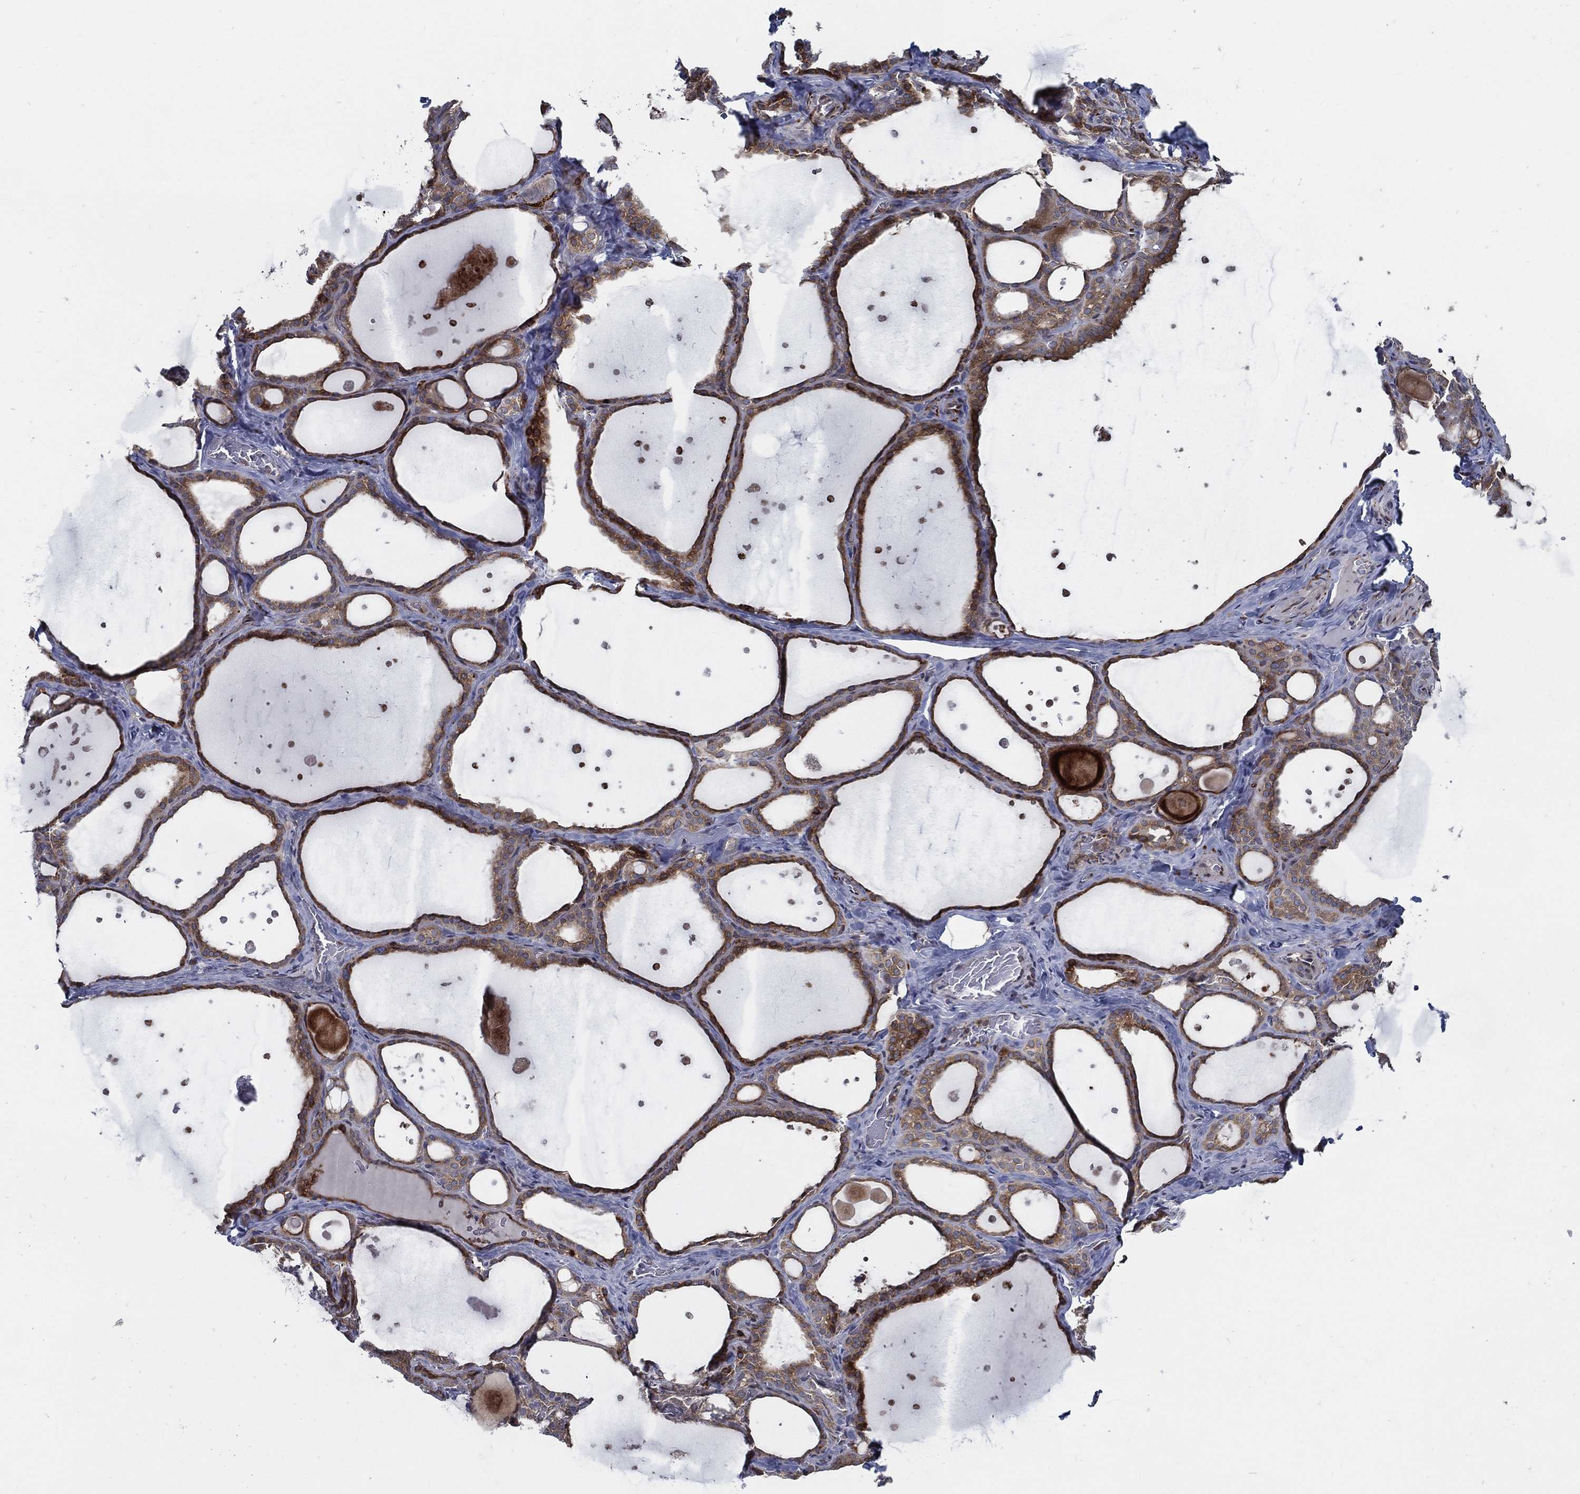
{"staining": {"intensity": "strong", "quantity": "25%-75%", "location": "cytoplasmic/membranous"}, "tissue": "thyroid gland", "cell_type": "Glandular cells", "image_type": "normal", "snomed": [{"axis": "morphology", "description": "Normal tissue, NOS"}, {"axis": "topography", "description": "Thyroid gland"}], "caption": "Benign thyroid gland shows strong cytoplasmic/membranous staining in approximately 25%-75% of glandular cells (IHC, brightfield microscopy, high magnification)..", "gene": "ARHGAP11A", "patient": {"sex": "male", "age": 63}}